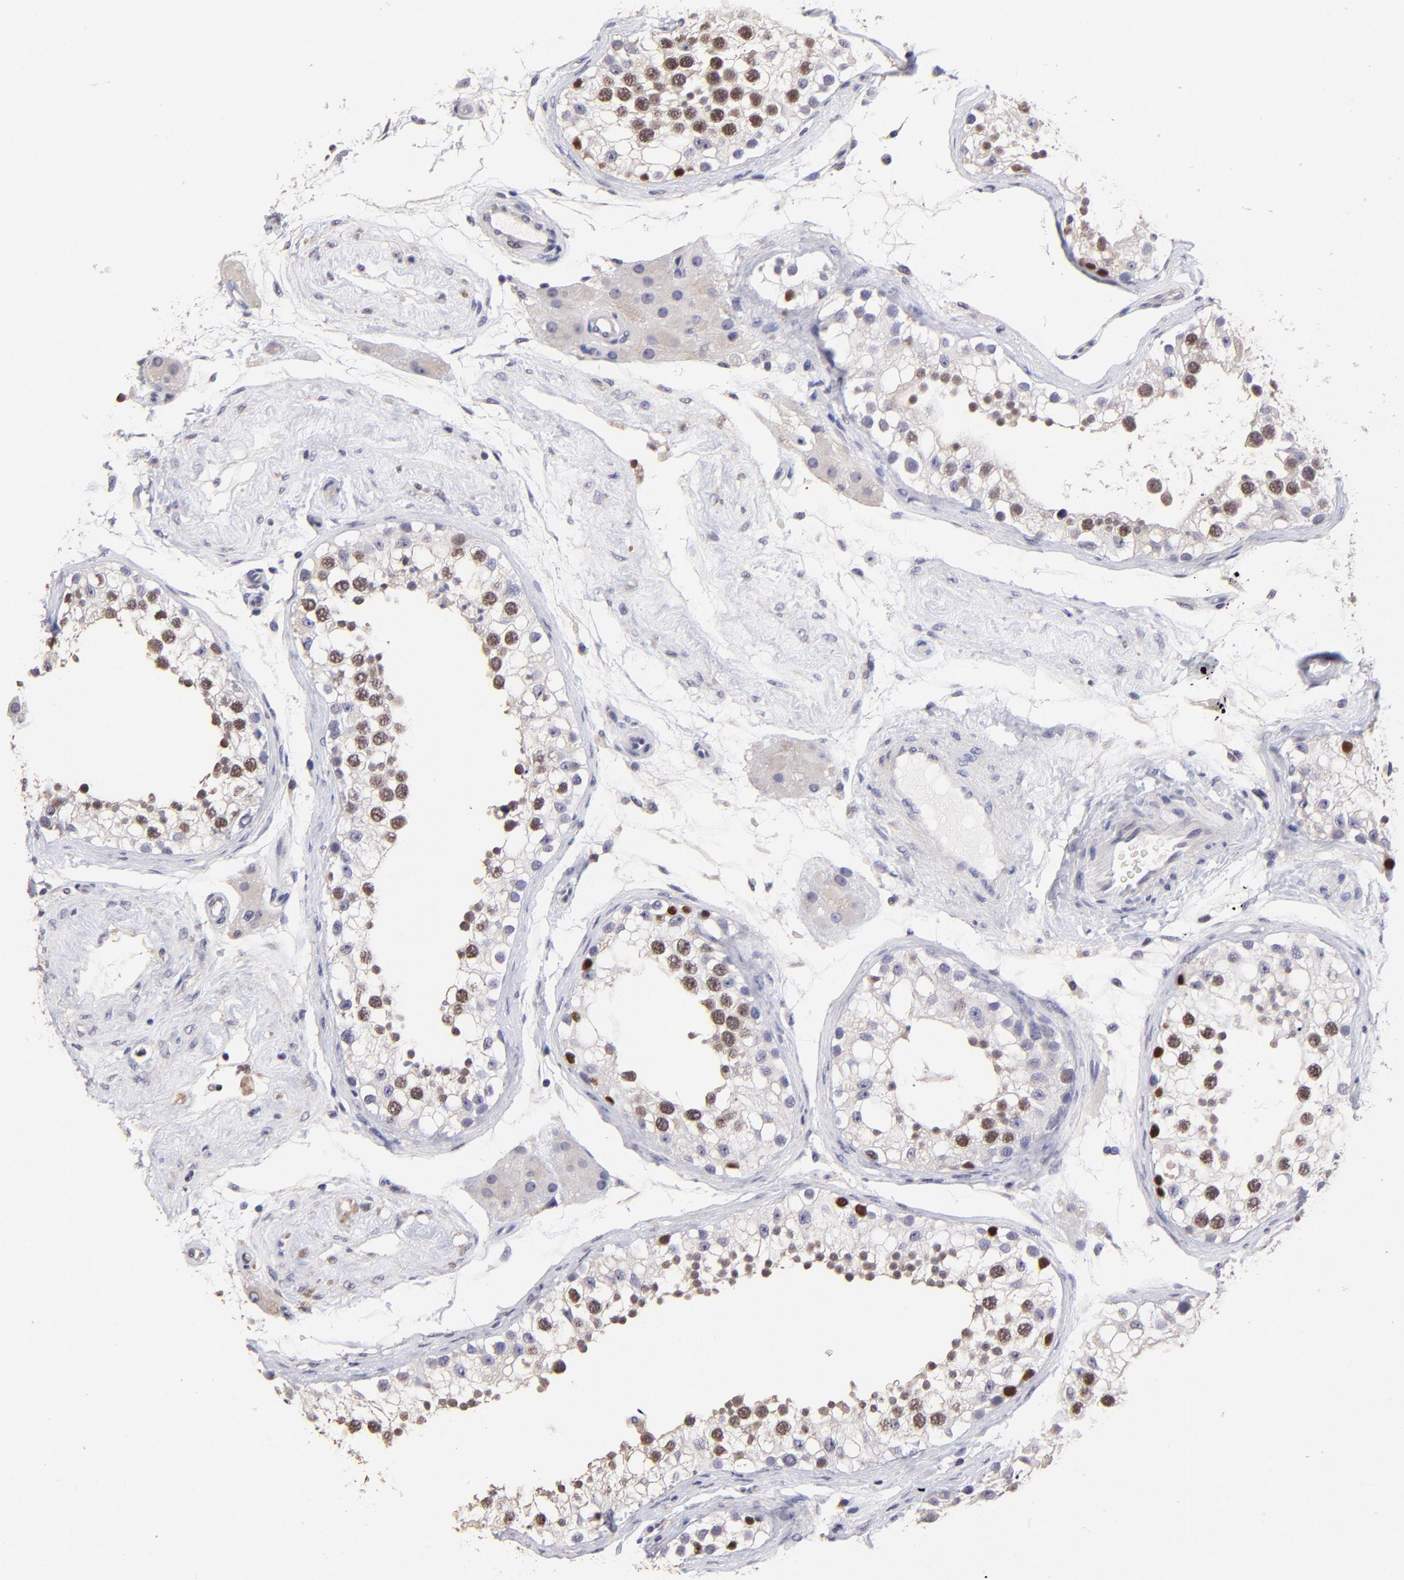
{"staining": {"intensity": "strong", "quantity": "25%-75%", "location": "nuclear"}, "tissue": "testis", "cell_type": "Cells in seminiferous ducts", "image_type": "normal", "snomed": [{"axis": "morphology", "description": "Normal tissue, NOS"}, {"axis": "topography", "description": "Testis"}], "caption": "This photomicrograph exhibits normal testis stained with immunohistochemistry (IHC) to label a protein in brown. The nuclear of cells in seminiferous ducts show strong positivity for the protein. Nuclei are counter-stained blue.", "gene": "DNMT1", "patient": {"sex": "male", "age": 68}}